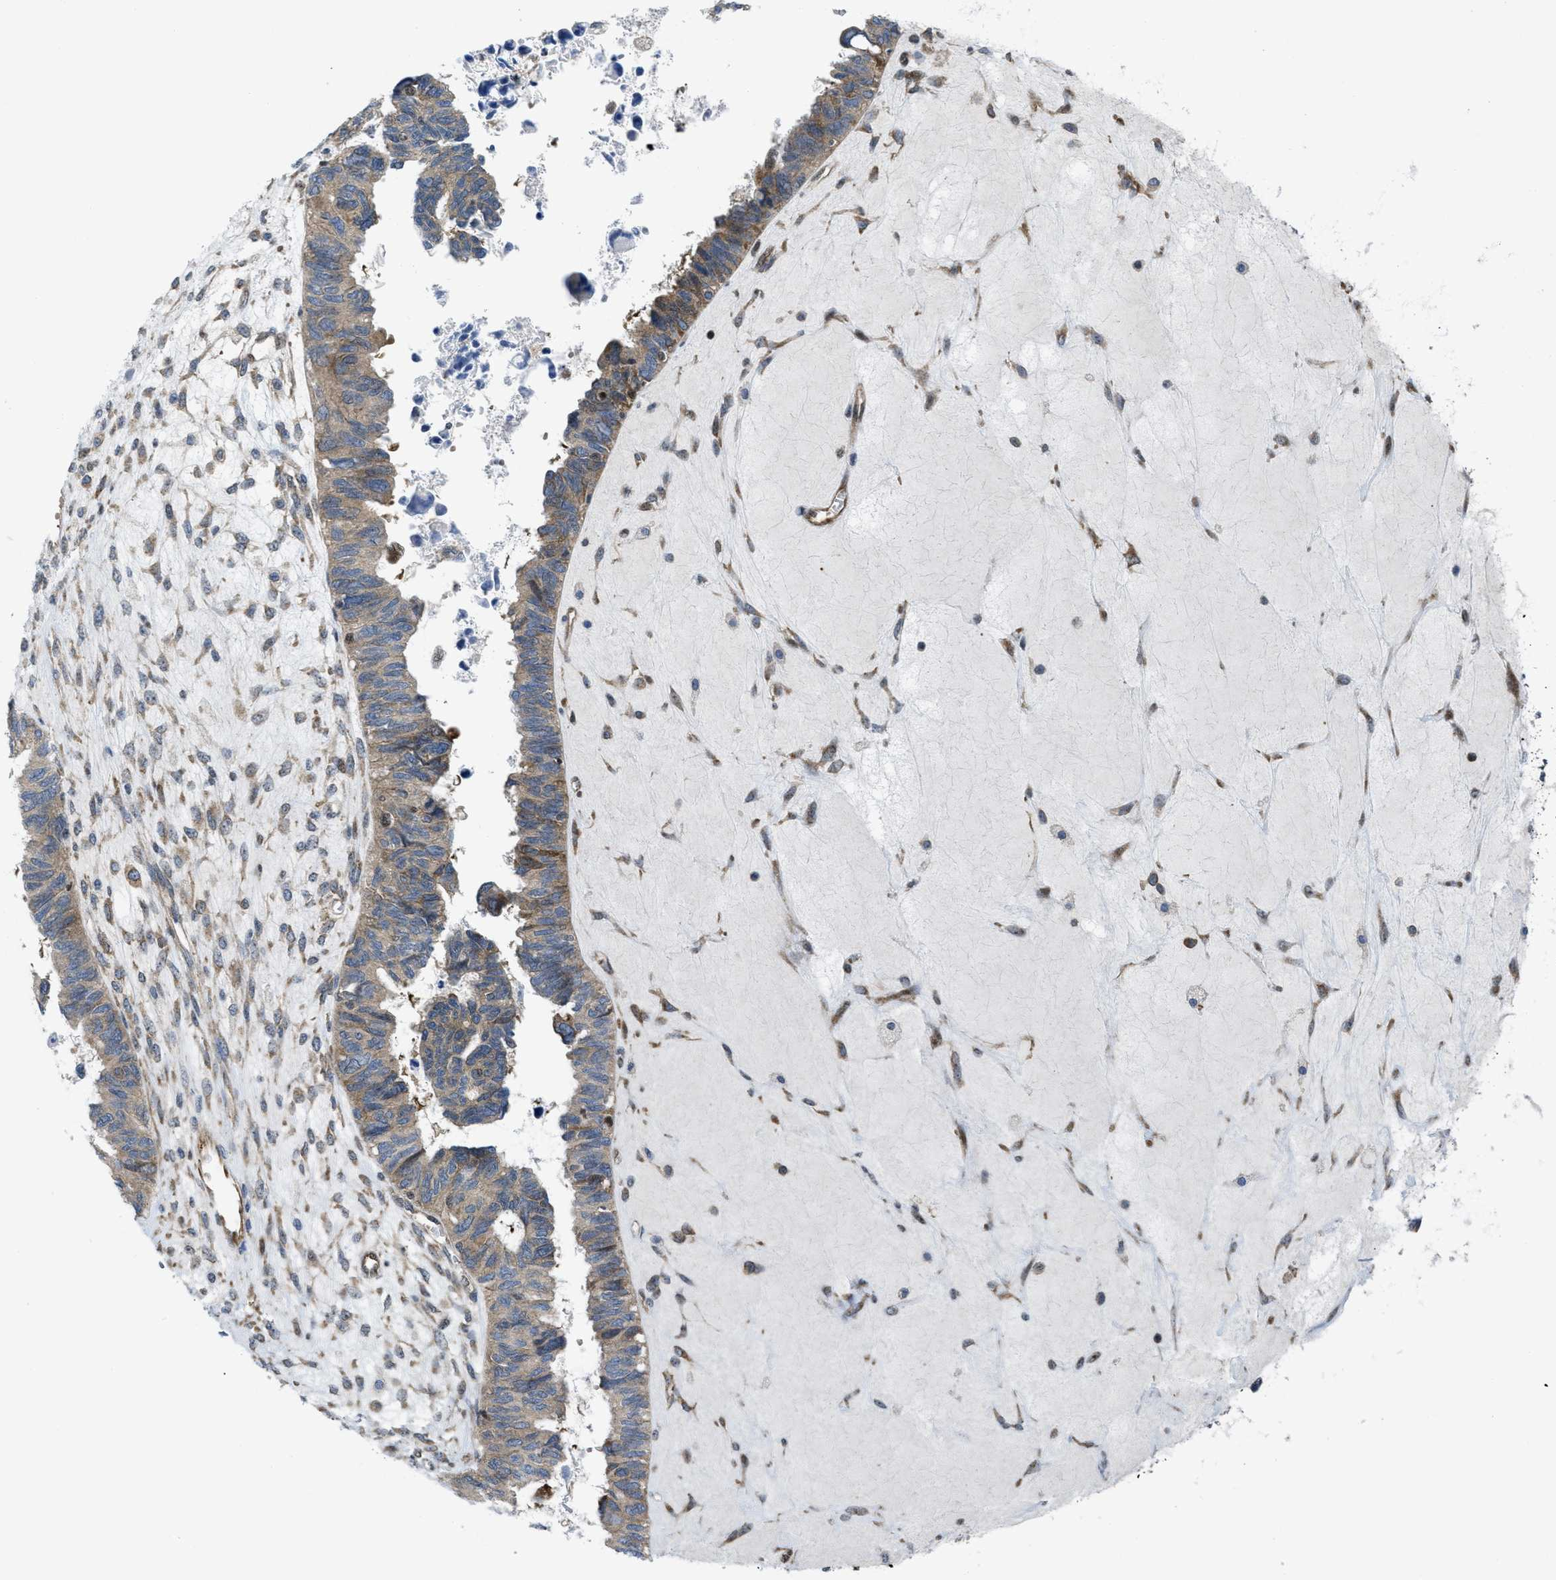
{"staining": {"intensity": "weak", "quantity": ">75%", "location": "cytoplasmic/membranous"}, "tissue": "ovarian cancer", "cell_type": "Tumor cells", "image_type": "cancer", "snomed": [{"axis": "morphology", "description": "Cystadenocarcinoma, serous, NOS"}, {"axis": "topography", "description": "Ovary"}], "caption": "A low amount of weak cytoplasmic/membranous positivity is identified in approximately >75% of tumor cells in serous cystadenocarcinoma (ovarian) tissue.", "gene": "PPP2CB", "patient": {"sex": "female", "age": 79}}